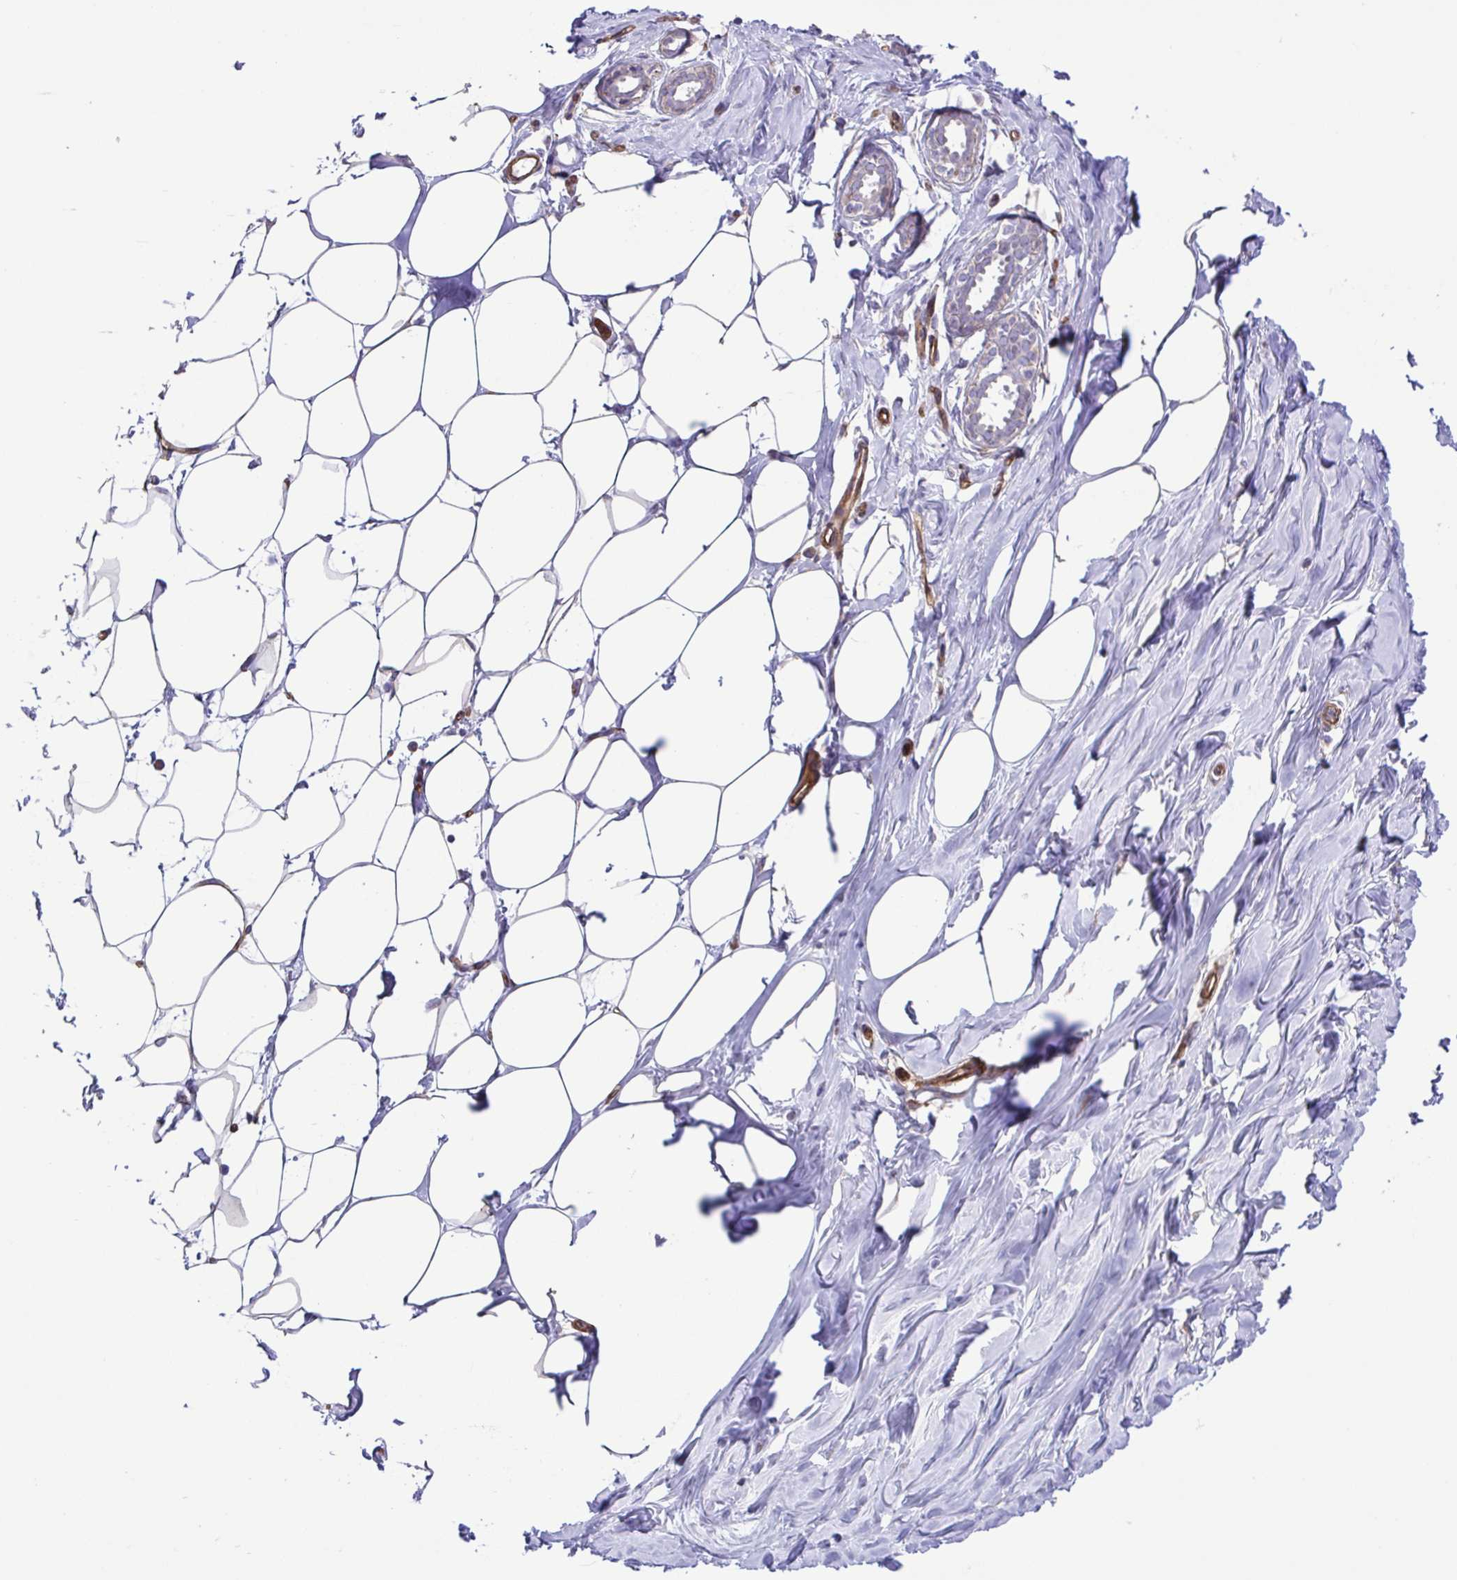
{"staining": {"intensity": "negative", "quantity": "none", "location": "none"}, "tissue": "breast", "cell_type": "Adipocytes", "image_type": "normal", "snomed": [{"axis": "morphology", "description": "Normal tissue, NOS"}, {"axis": "topography", "description": "Breast"}], "caption": "This is a micrograph of IHC staining of normal breast, which shows no staining in adipocytes. Nuclei are stained in blue.", "gene": "FLT1", "patient": {"sex": "female", "age": 27}}